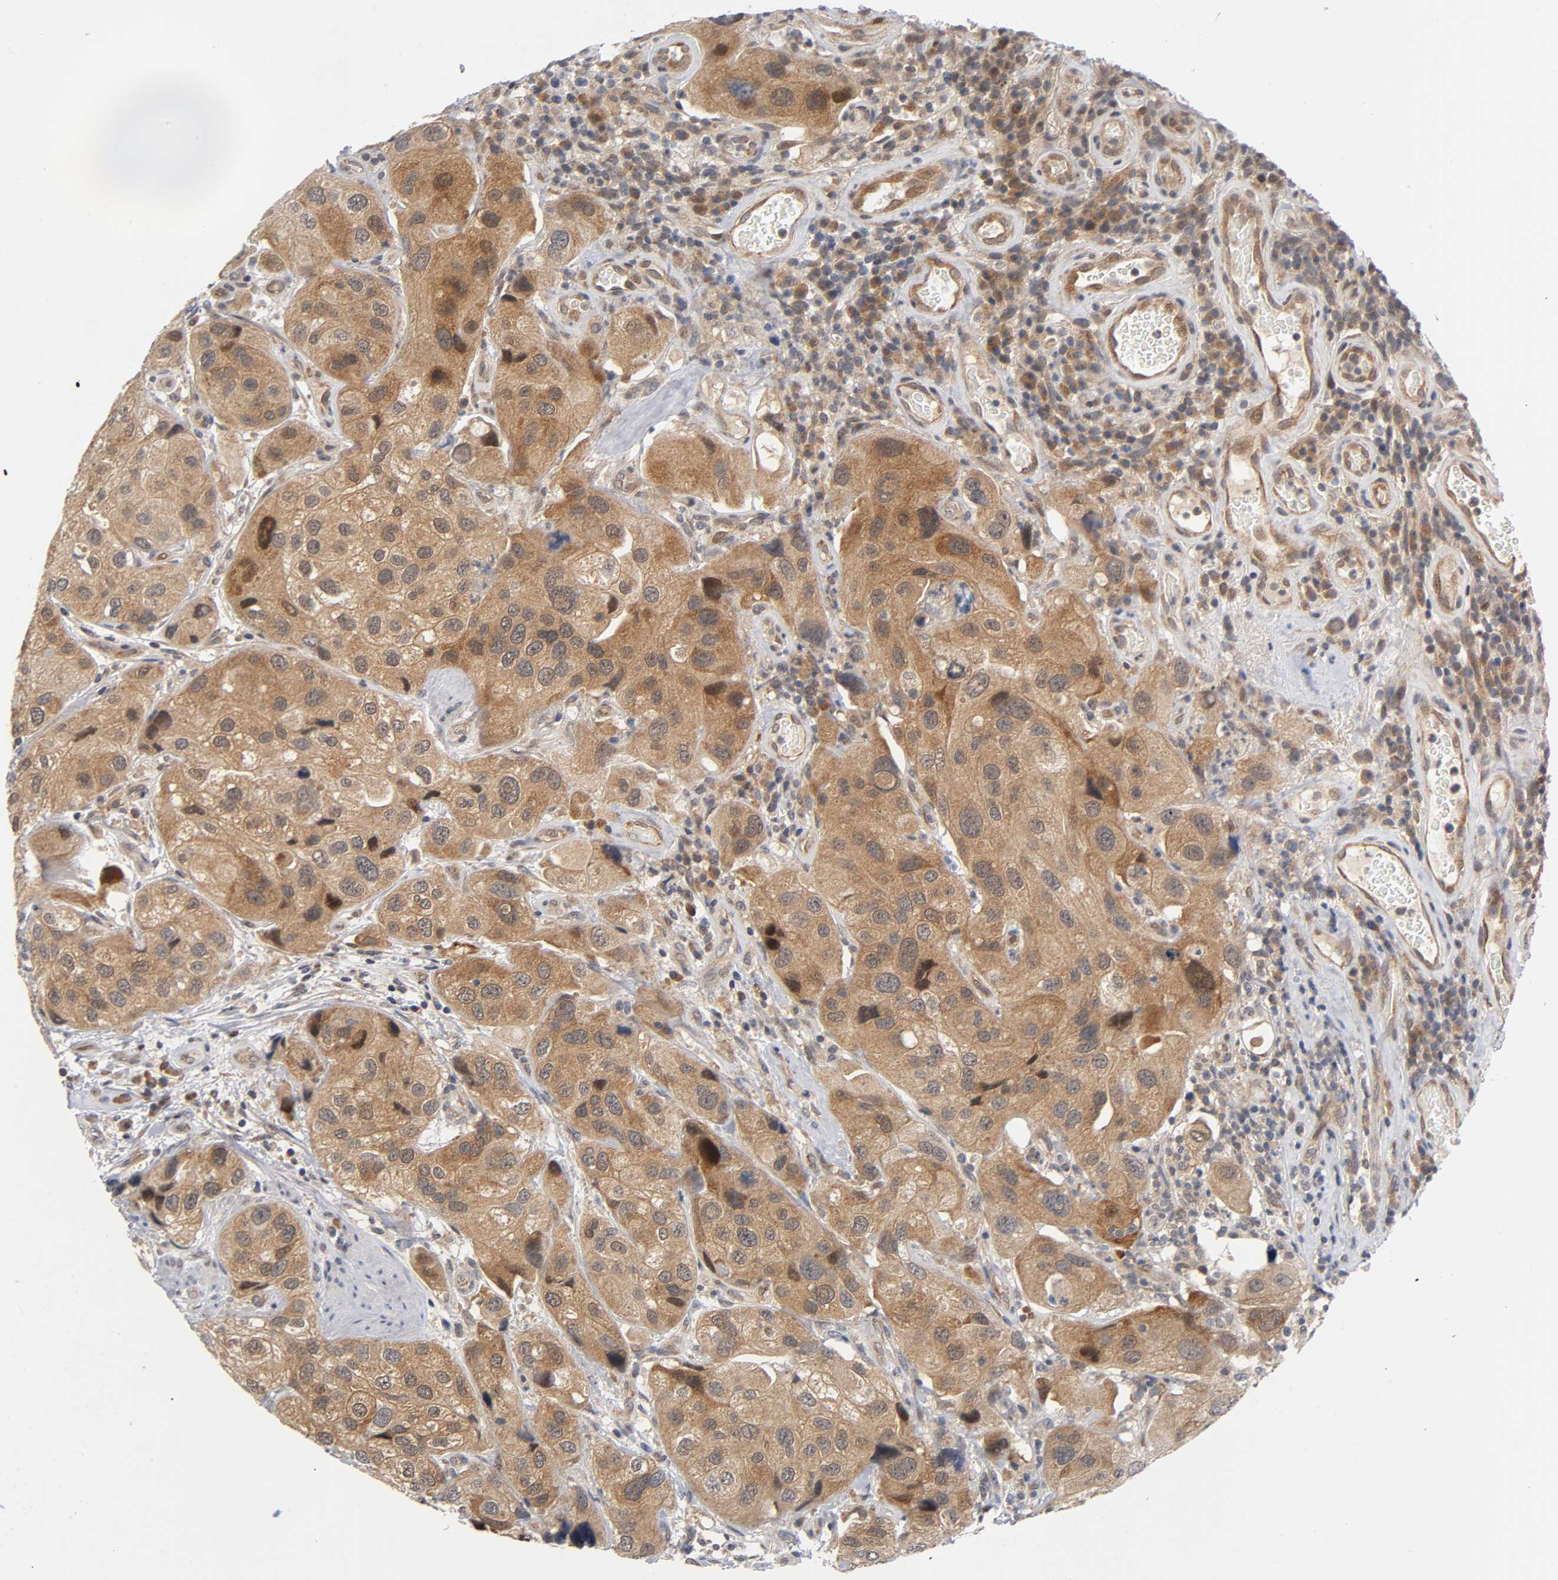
{"staining": {"intensity": "moderate", "quantity": ">75%", "location": "cytoplasmic/membranous"}, "tissue": "urothelial cancer", "cell_type": "Tumor cells", "image_type": "cancer", "snomed": [{"axis": "morphology", "description": "Urothelial carcinoma, High grade"}, {"axis": "topography", "description": "Urinary bladder"}], "caption": "This image reveals urothelial cancer stained with immunohistochemistry (IHC) to label a protein in brown. The cytoplasmic/membranous of tumor cells show moderate positivity for the protein. Nuclei are counter-stained blue.", "gene": "MAPK8", "patient": {"sex": "female", "age": 64}}